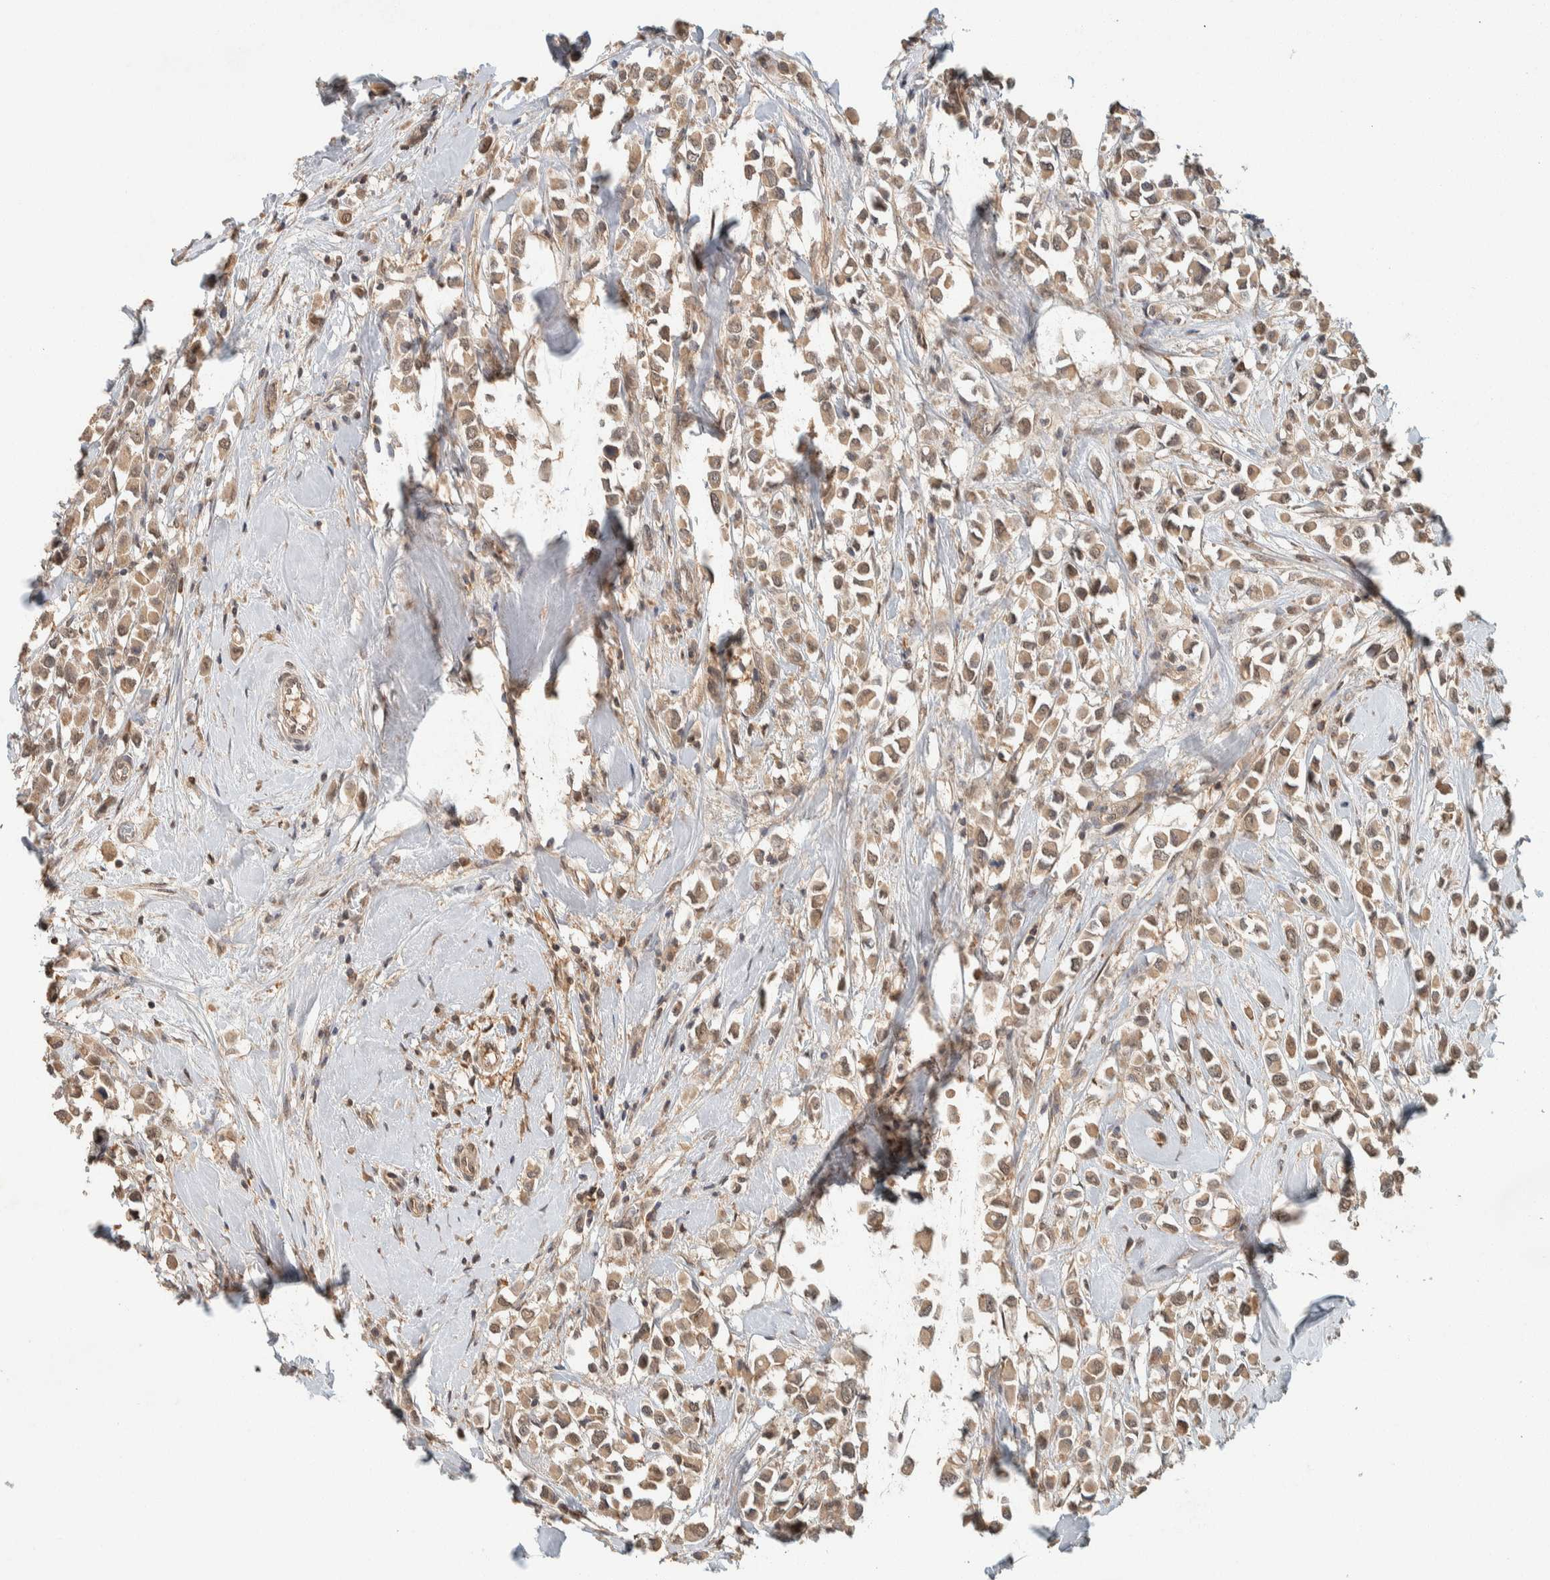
{"staining": {"intensity": "moderate", "quantity": ">75%", "location": "cytoplasmic/membranous,nuclear"}, "tissue": "breast cancer", "cell_type": "Tumor cells", "image_type": "cancer", "snomed": [{"axis": "morphology", "description": "Duct carcinoma"}, {"axis": "topography", "description": "Breast"}], "caption": "Brown immunohistochemical staining in breast cancer shows moderate cytoplasmic/membranous and nuclear expression in approximately >75% of tumor cells.", "gene": "ZNF567", "patient": {"sex": "female", "age": 61}}